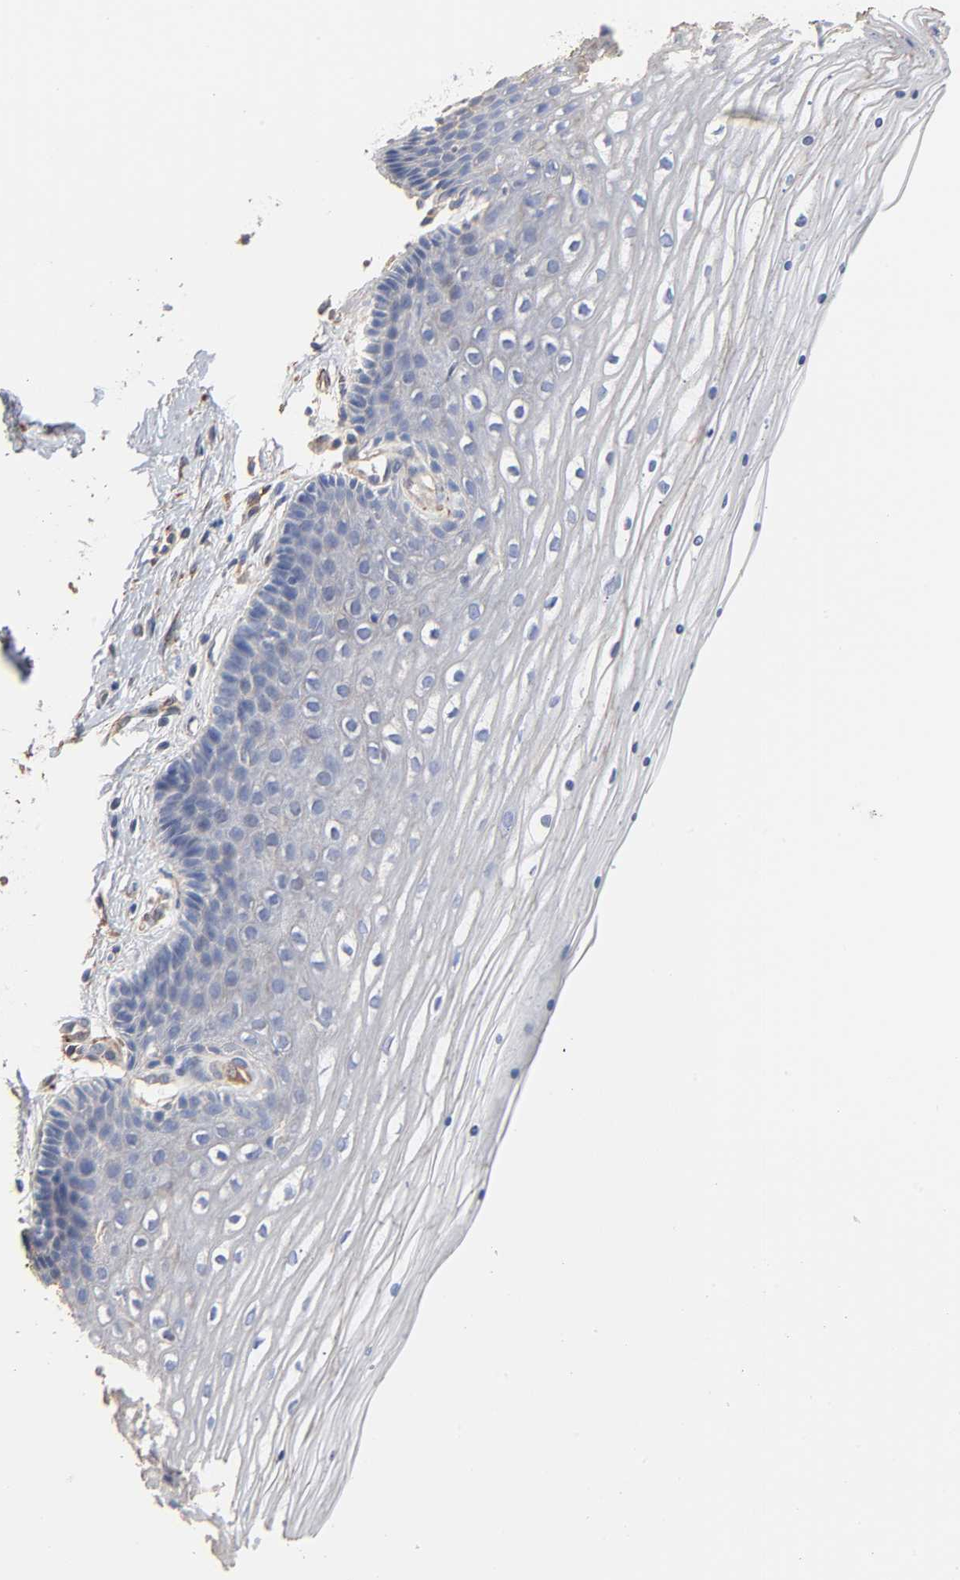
{"staining": {"intensity": "negative", "quantity": "none", "location": "none"}, "tissue": "cervix", "cell_type": "Glandular cells", "image_type": "normal", "snomed": [{"axis": "morphology", "description": "Normal tissue, NOS"}, {"axis": "topography", "description": "Cervix"}], "caption": "DAB immunohistochemical staining of benign cervix displays no significant expression in glandular cells. The staining is performed using DAB (3,3'-diaminobenzidine) brown chromogen with nuclei counter-stained in using hematoxylin.", "gene": "ABCD4", "patient": {"sex": "female", "age": 39}}